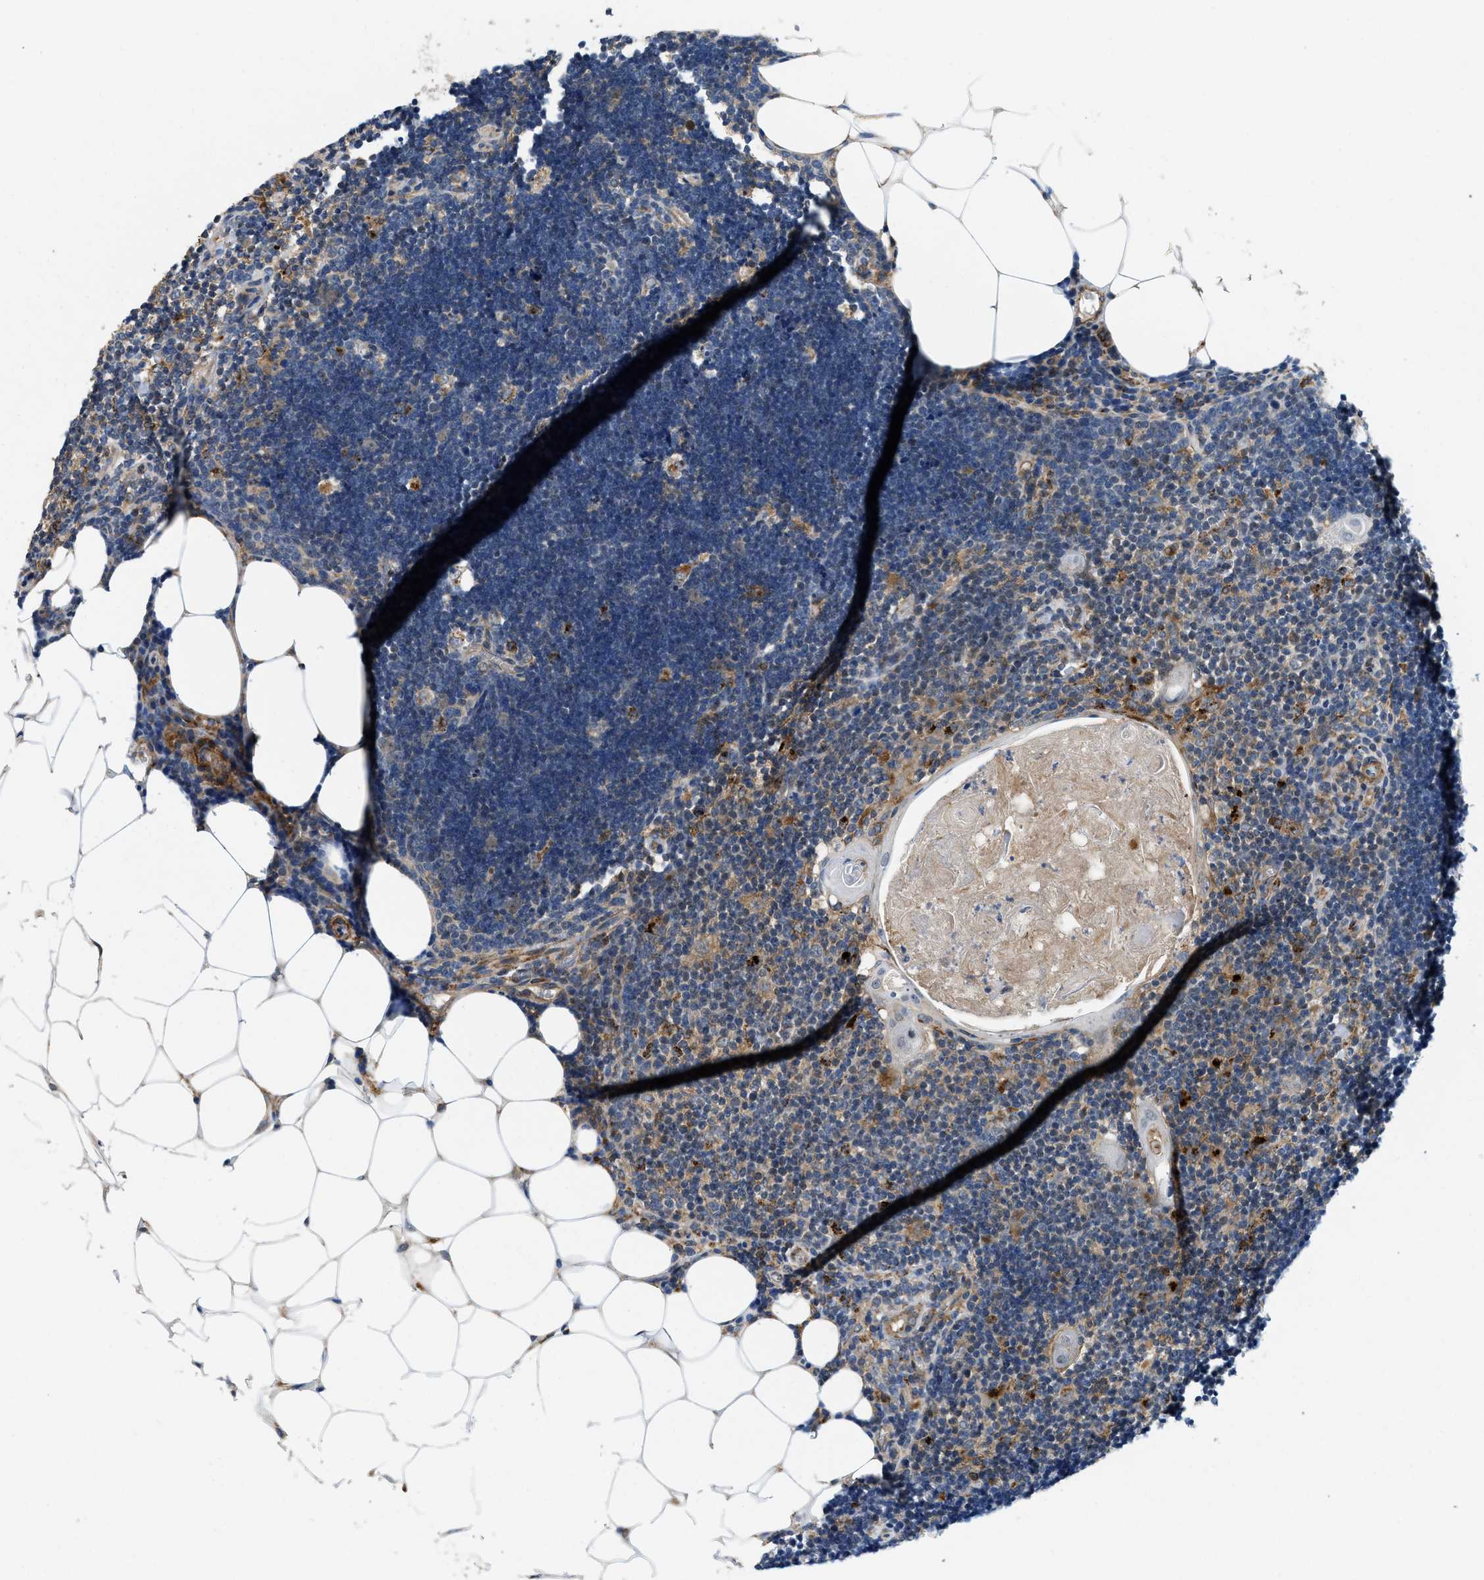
{"staining": {"intensity": "moderate", "quantity": ">75%", "location": "cytoplasmic/membranous"}, "tissue": "lymph node", "cell_type": "Germinal center cells", "image_type": "normal", "snomed": [{"axis": "morphology", "description": "Normal tissue, NOS"}, {"axis": "topography", "description": "Lymph node"}], "caption": "IHC of normal lymph node reveals medium levels of moderate cytoplasmic/membranous staining in about >75% of germinal center cells.", "gene": "ZNF599", "patient": {"sex": "male", "age": 33}}